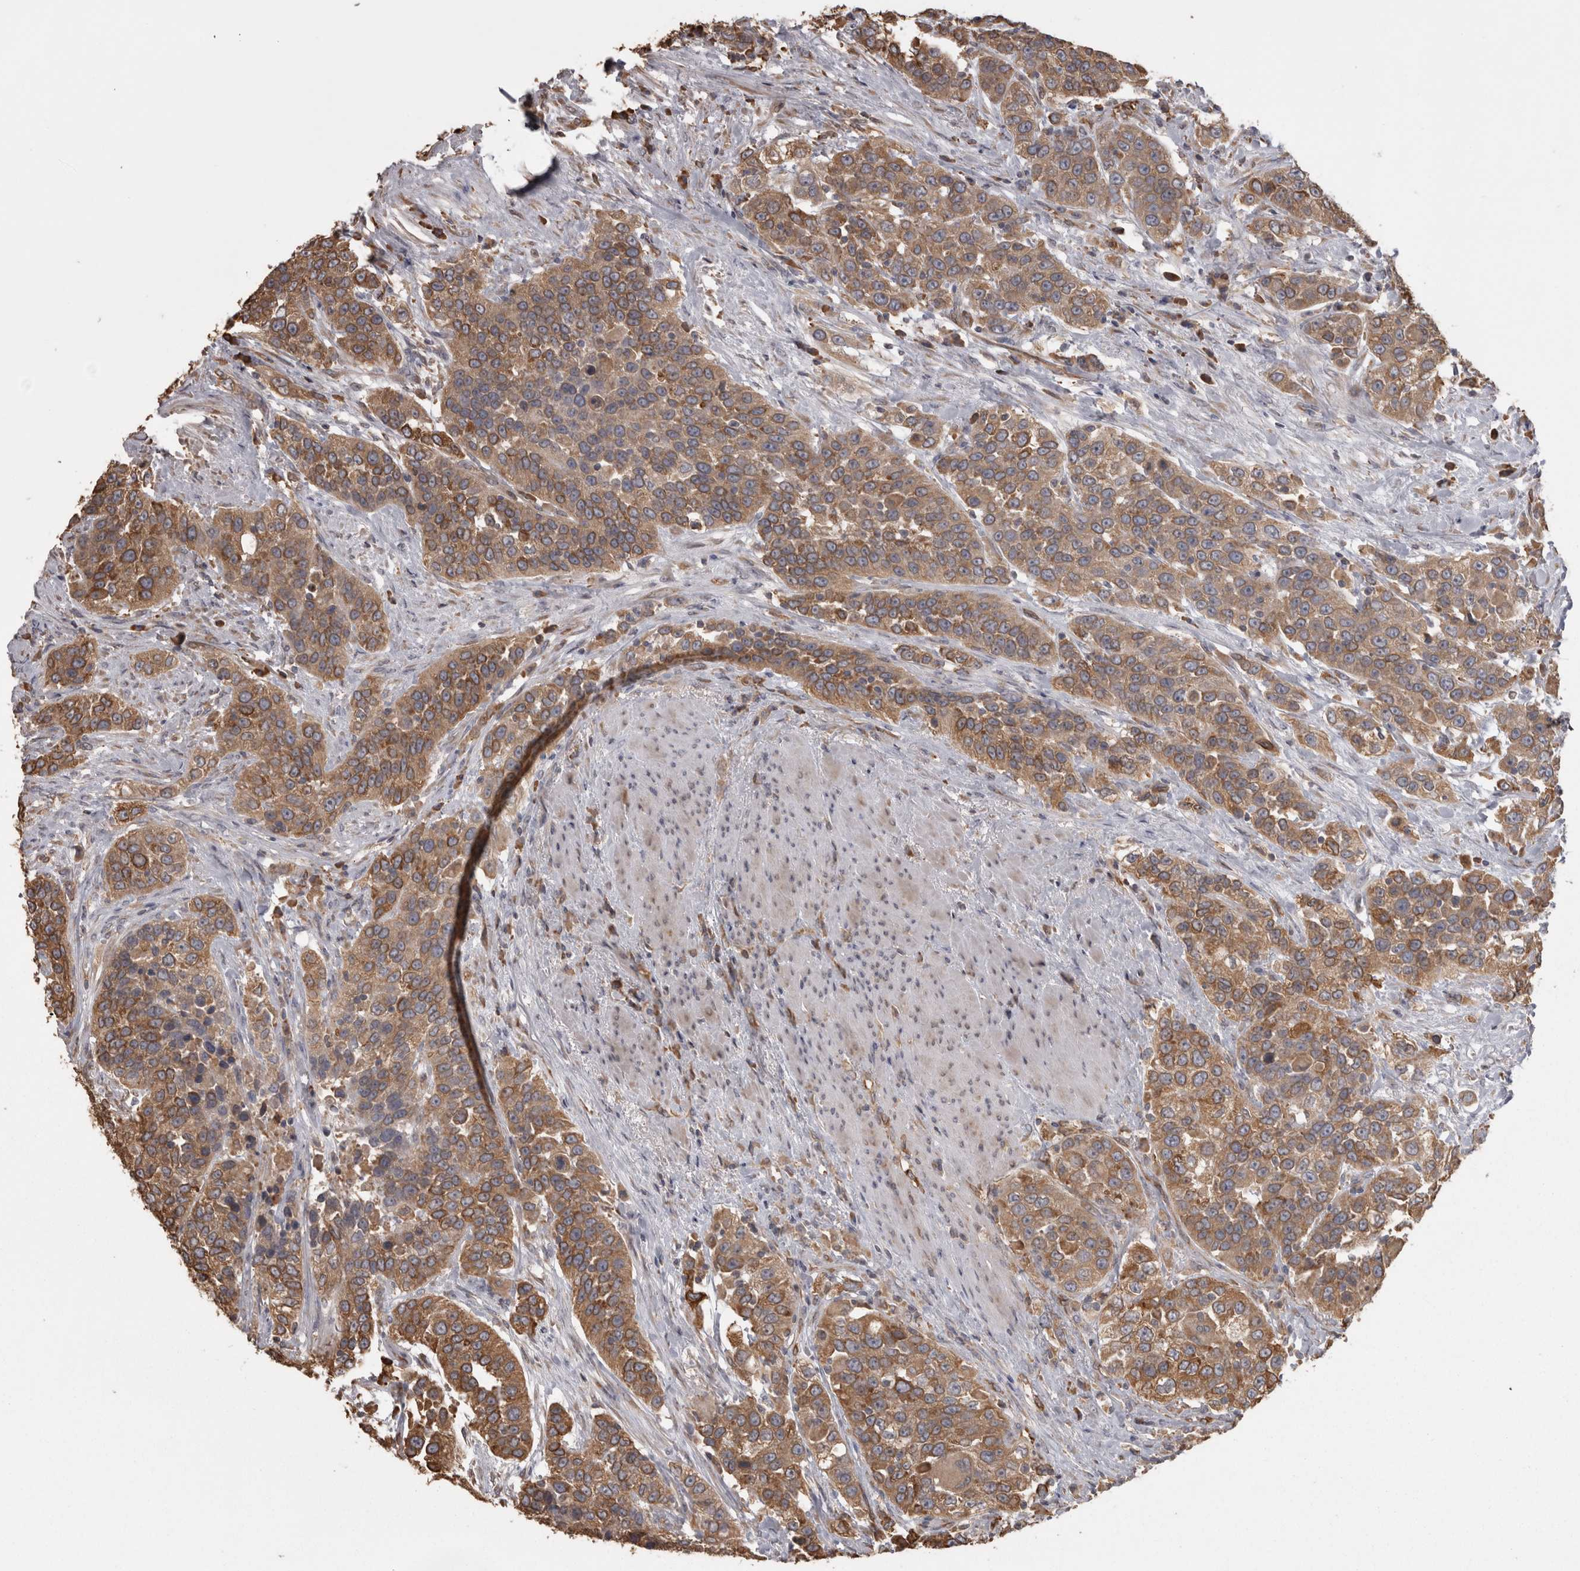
{"staining": {"intensity": "moderate", "quantity": ">75%", "location": "cytoplasmic/membranous"}, "tissue": "urothelial cancer", "cell_type": "Tumor cells", "image_type": "cancer", "snomed": [{"axis": "morphology", "description": "Urothelial carcinoma, High grade"}, {"axis": "topography", "description": "Urinary bladder"}], "caption": "The image exhibits staining of high-grade urothelial carcinoma, revealing moderate cytoplasmic/membranous protein expression (brown color) within tumor cells.", "gene": "PON2", "patient": {"sex": "female", "age": 80}}